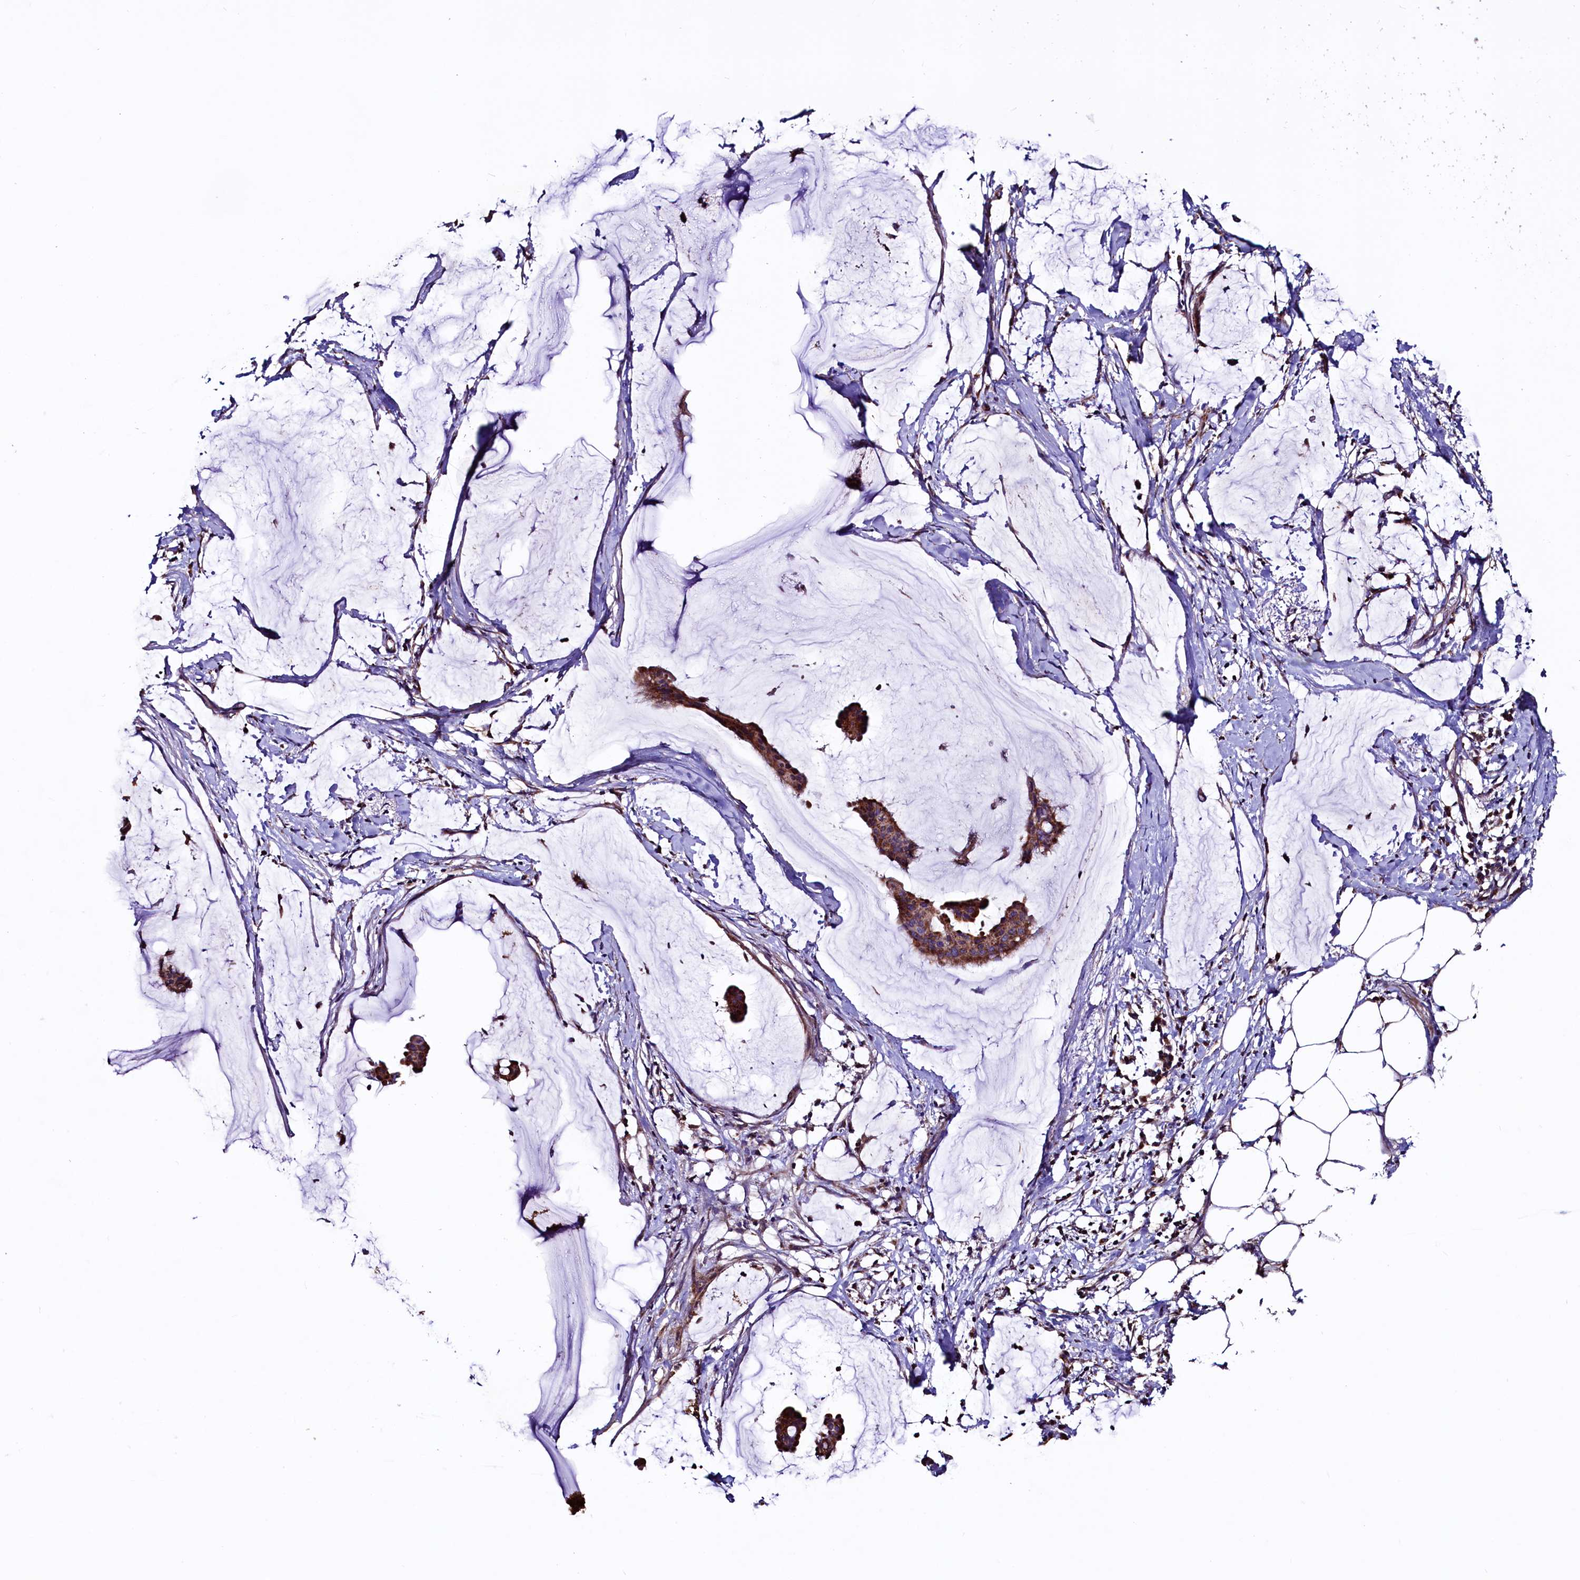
{"staining": {"intensity": "strong", "quantity": ">75%", "location": "cytoplasmic/membranous"}, "tissue": "ovarian cancer", "cell_type": "Tumor cells", "image_type": "cancer", "snomed": [{"axis": "morphology", "description": "Cystadenocarcinoma, mucinous, NOS"}, {"axis": "topography", "description": "Ovary"}], "caption": "An image showing strong cytoplasmic/membranous staining in approximately >75% of tumor cells in ovarian mucinous cystadenocarcinoma, as visualized by brown immunohistochemical staining.", "gene": "STARD5", "patient": {"sex": "female", "age": 73}}